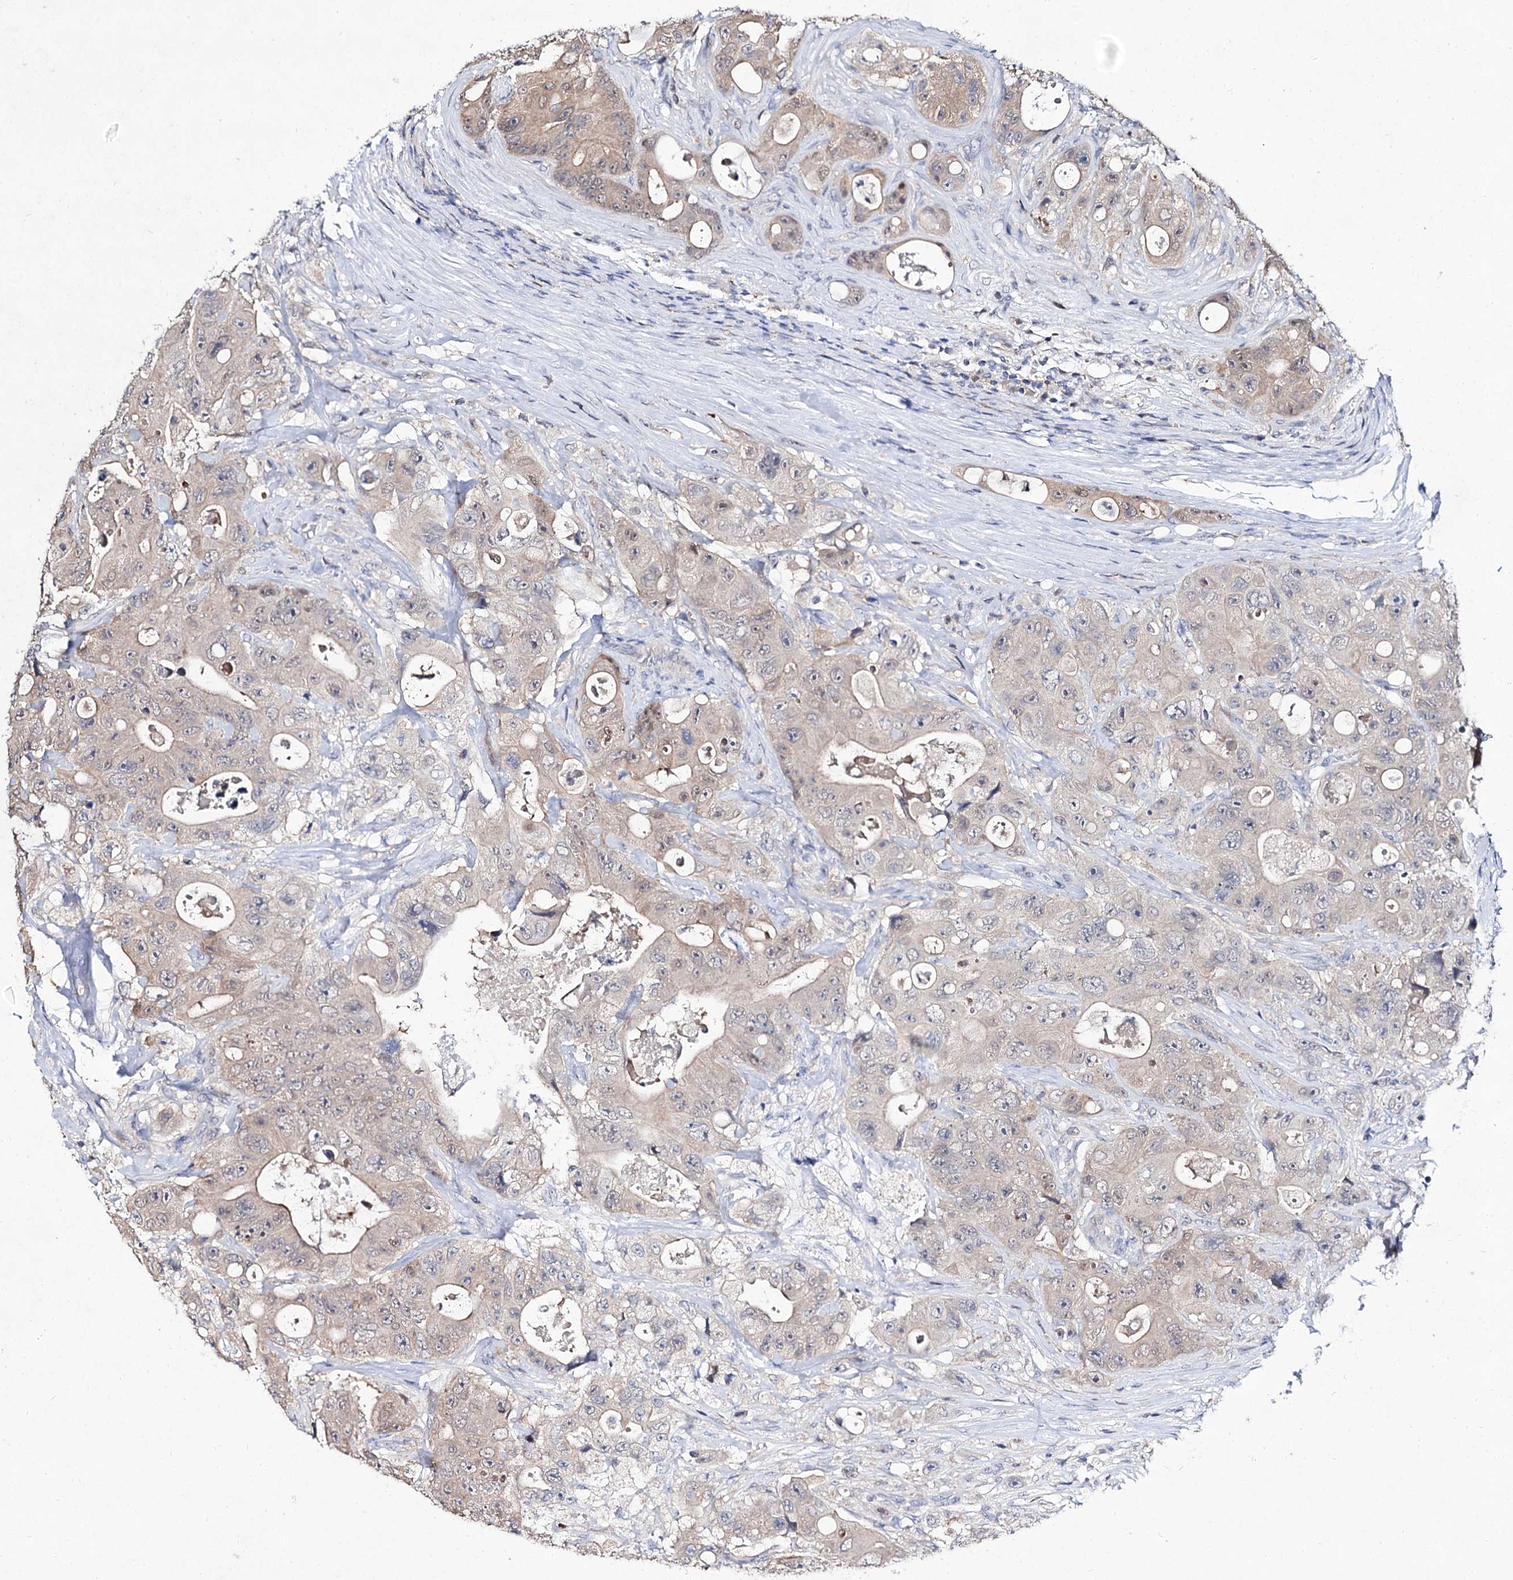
{"staining": {"intensity": "negative", "quantity": "none", "location": "none"}, "tissue": "colorectal cancer", "cell_type": "Tumor cells", "image_type": "cancer", "snomed": [{"axis": "morphology", "description": "Adenocarcinoma, NOS"}, {"axis": "topography", "description": "Colon"}], "caption": "An immunohistochemistry (IHC) photomicrograph of colorectal cancer (adenocarcinoma) is shown. There is no staining in tumor cells of colorectal cancer (adenocarcinoma).", "gene": "ACTR6", "patient": {"sex": "female", "age": 46}}